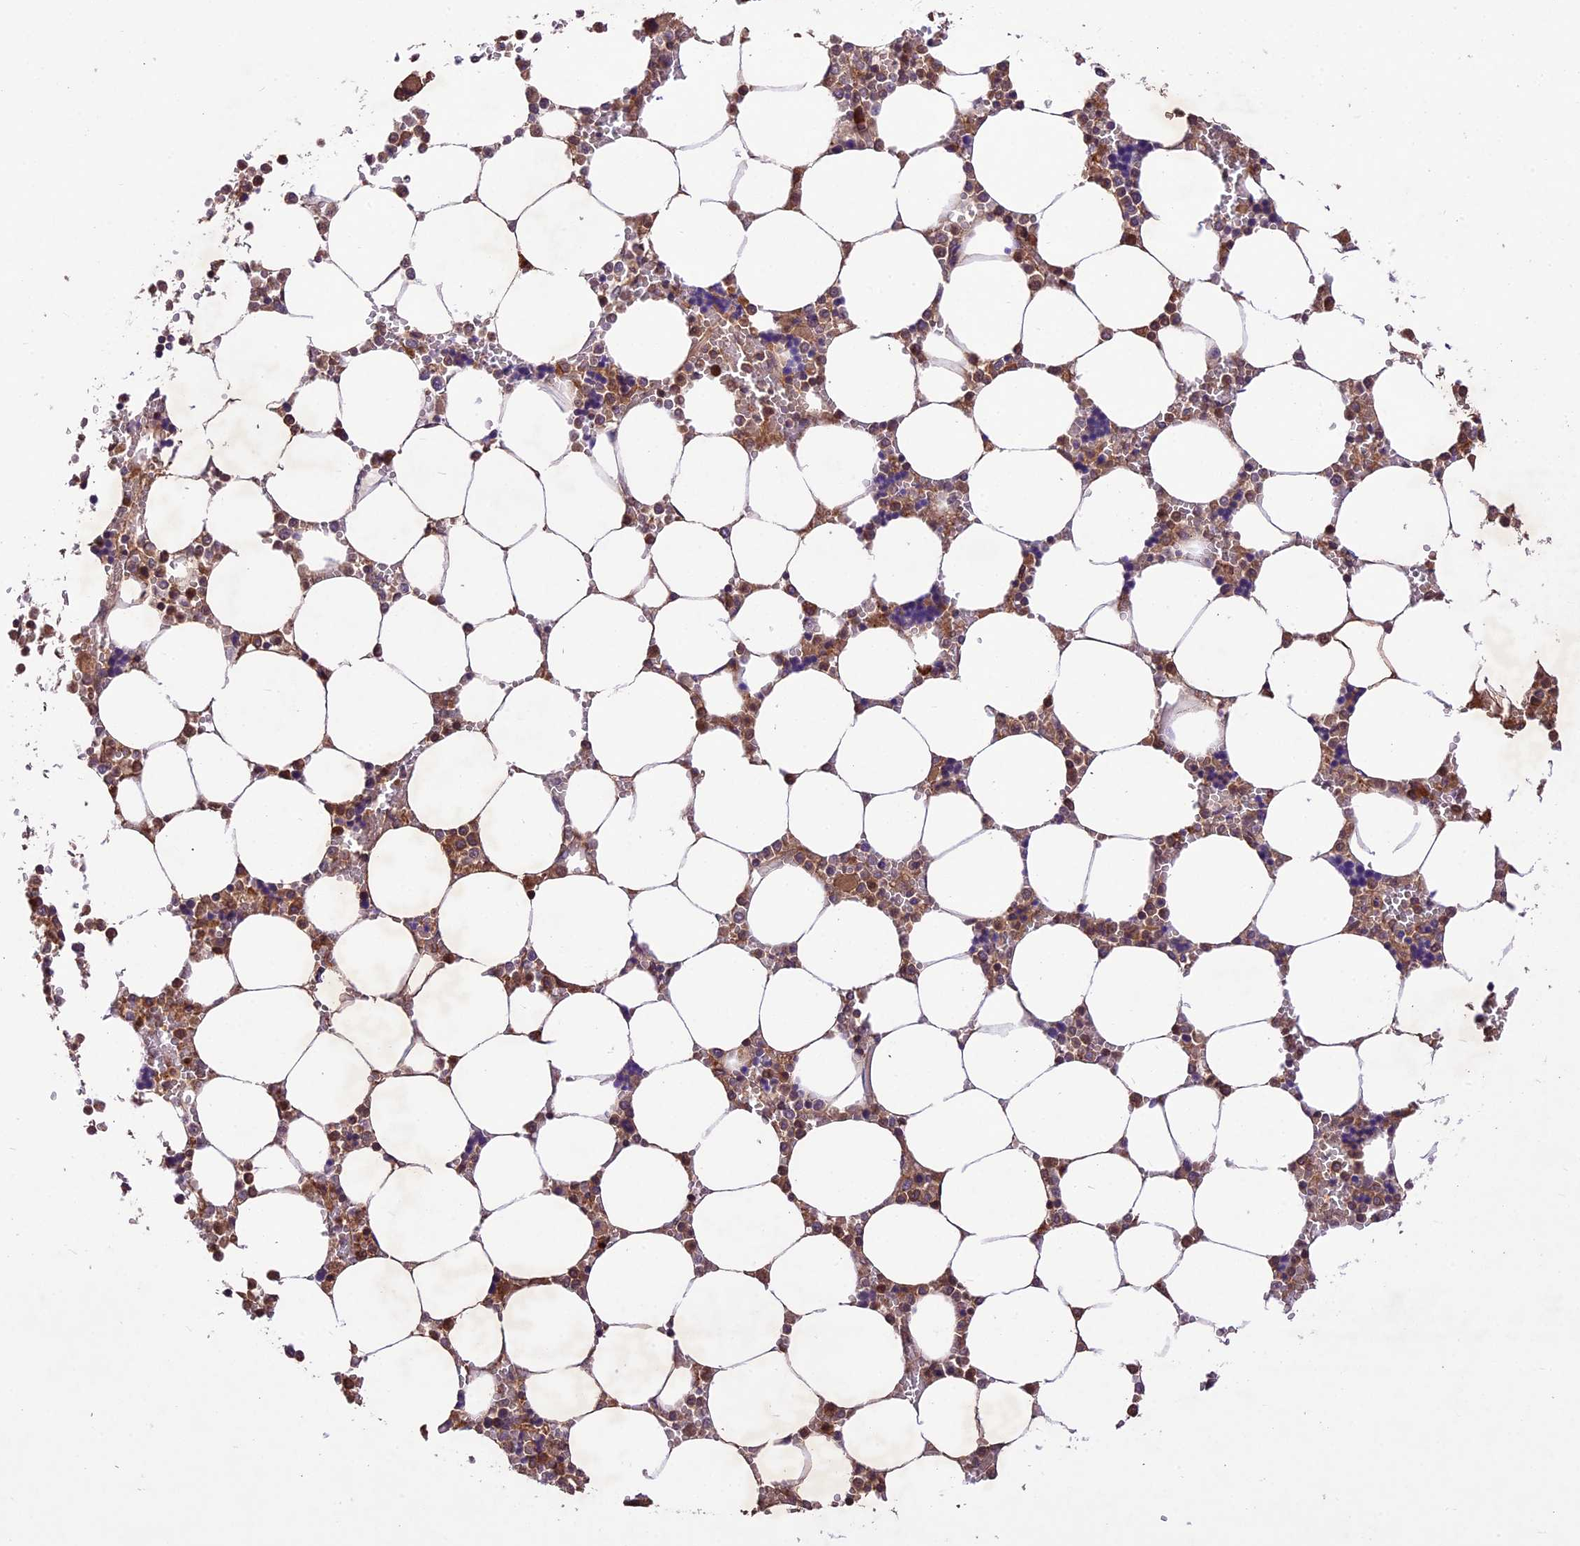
{"staining": {"intensity": "moderate", "quantity": "25%-75%", "location": "cytoplasmic/membranous"}, "tissue": "bone marrow", "cell_type": "Hematopoietic cells", "image_type": "normal", "snomed": [{"axis": "morphology", "description": "Normal tissue, NOS"}, {"axis": "topography", "description": "Bone marrow"}], "caption": "High-magnification brightfield microscopy of normal bone marrow stained with DAB (3,3'-diaminobenzidine) (brown) and counterstained with hematoxylin (blue). hematopoietic cells exhibit moderate cytoplasmic/membranous positivity is appreciated in approximately25%-75% of cells.", "gene": "ATP10A", "patient": {"sex": "male", "age": 64}}